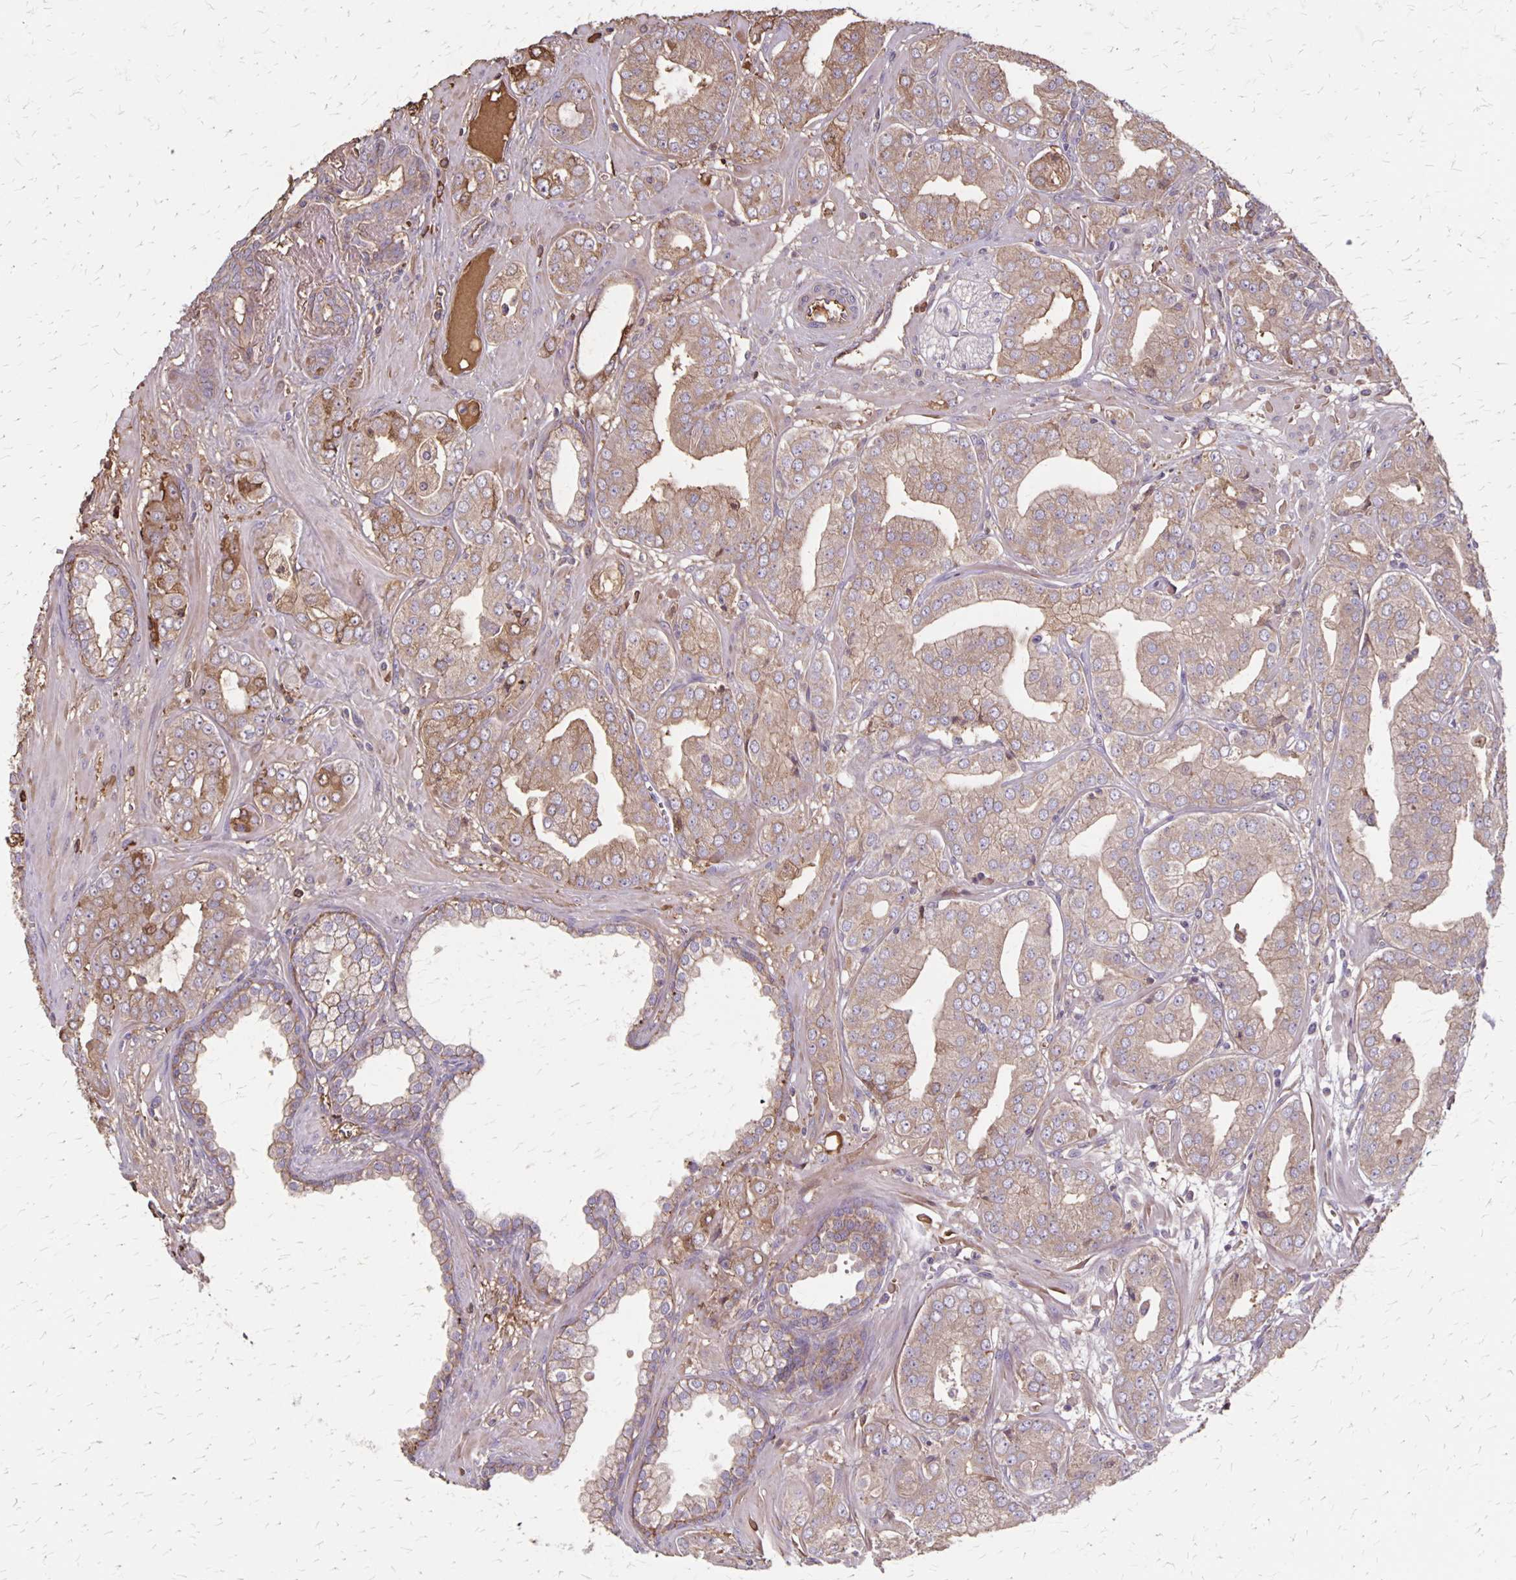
{"staining": {"intensity": "moderate", "quantity": ">75%", "location": "cytoplasmic/membranous"}, "tissue": "prostate cancer", "cell_type": "Tumor cells", "image_type": "cancer", "snomed": [{"axis": "morphology", "description": "Adenocarcinoma, Low grade"}, {"axis": "topography", "description": "Prostate"}], "caption": "Protein staining of low-grade adenocarcinoma (prostate) tissue demonstrates moderate cytoplasmic/membranous expression in approximately >75% of tumor cells. Nuclei are stained in blue.", "gene": "PROM2", "patient": {"sex": "male", "age": 60}}